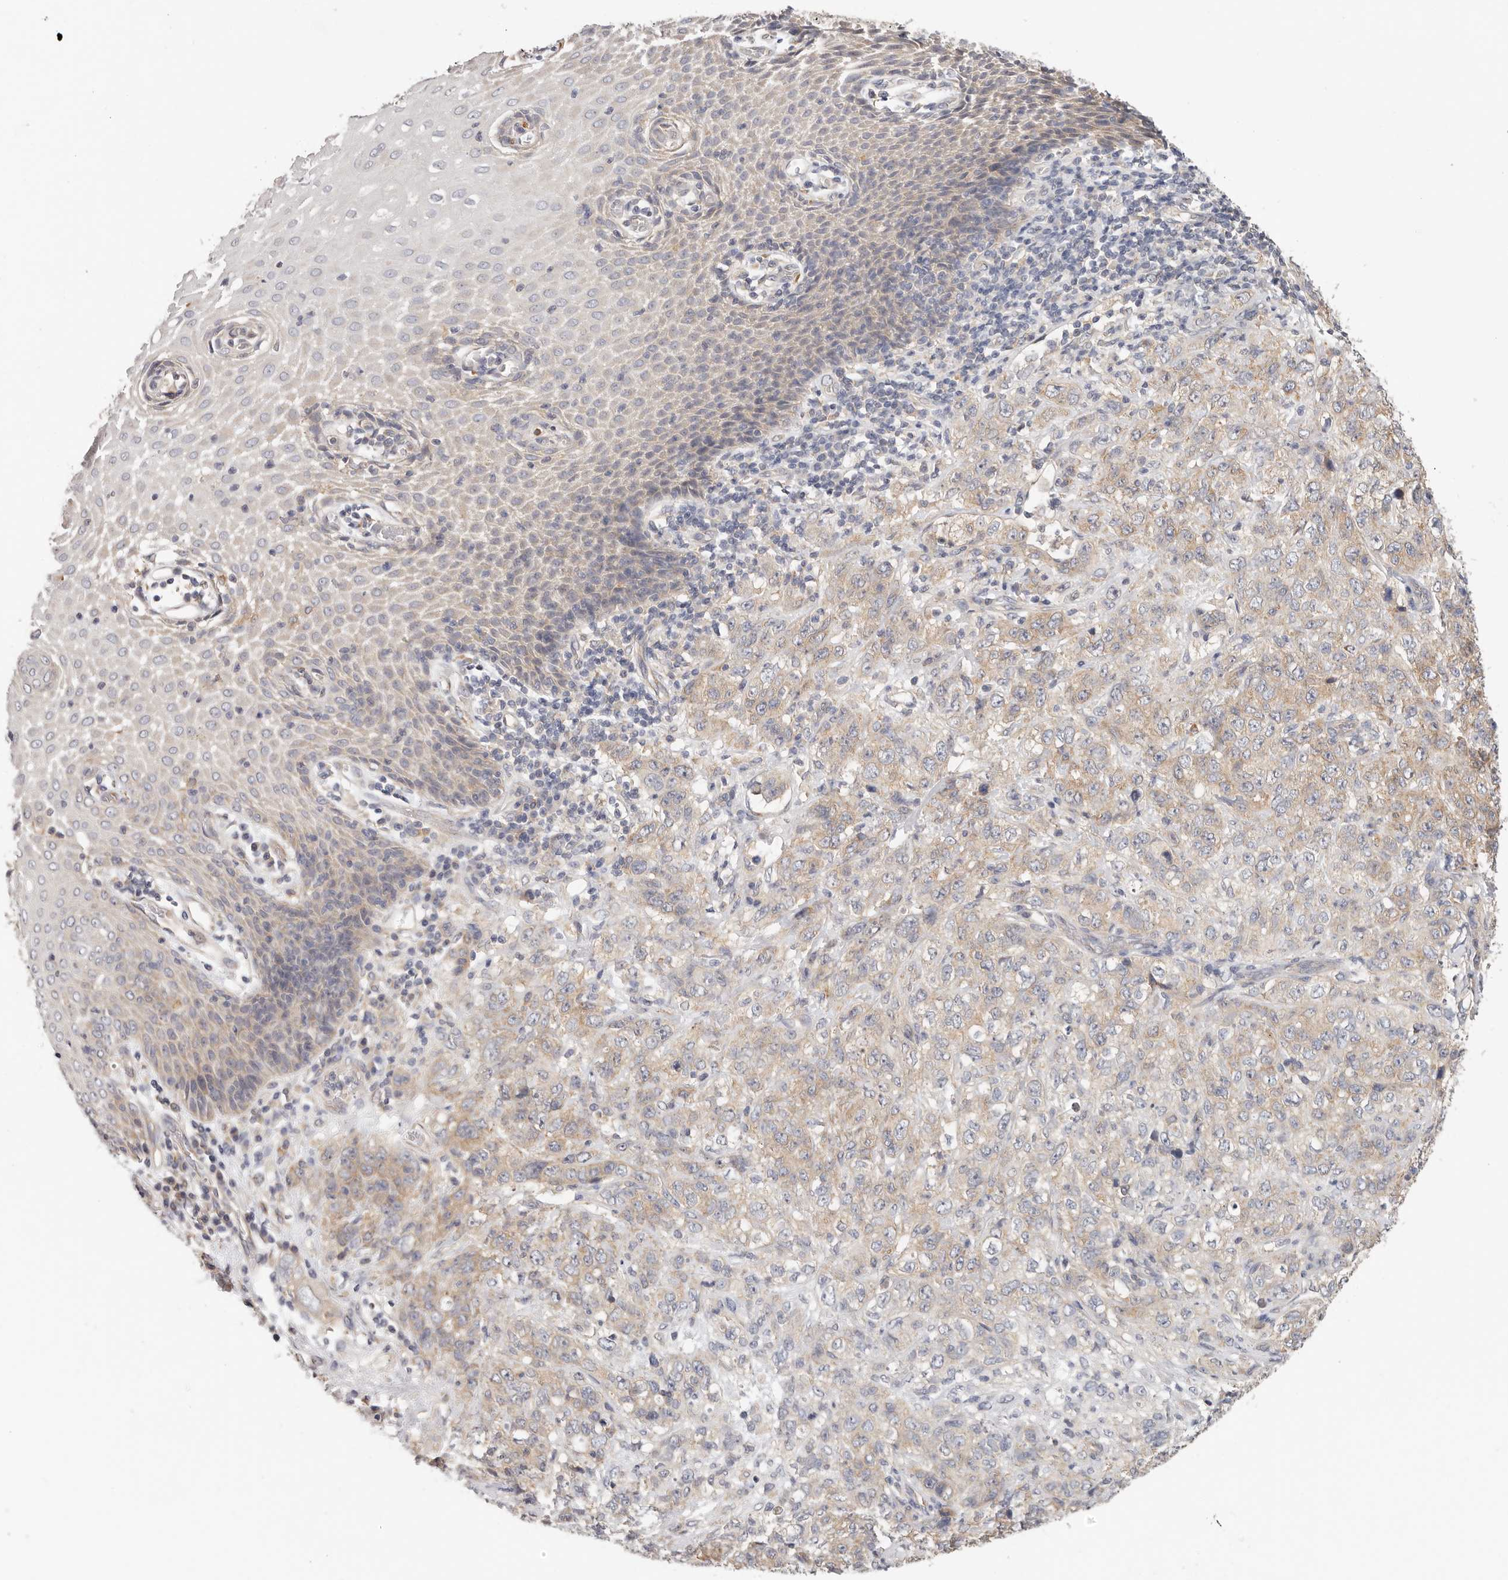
{"staining": {"intensity": "weak", "quantity": ">75%", "location": "cytoplasmic/membranous"}, "tissue": "stomach cancer", "cell_type": "Tumor cells", "image_type": "cancer", "snomed": [{"axis": "morphology", "description": "Adenocarcinoma, NOS"}, {"axis": "topography", "description": "Stomach"}], "caption": "Protein expression by IHC shows weak cytoplasmic/membranous positivity in approximately >75% of tumor cells in adenocarcinoma (stomach).", "gene": "AFDN", "patient": {"sex": "male", "age": 48}}